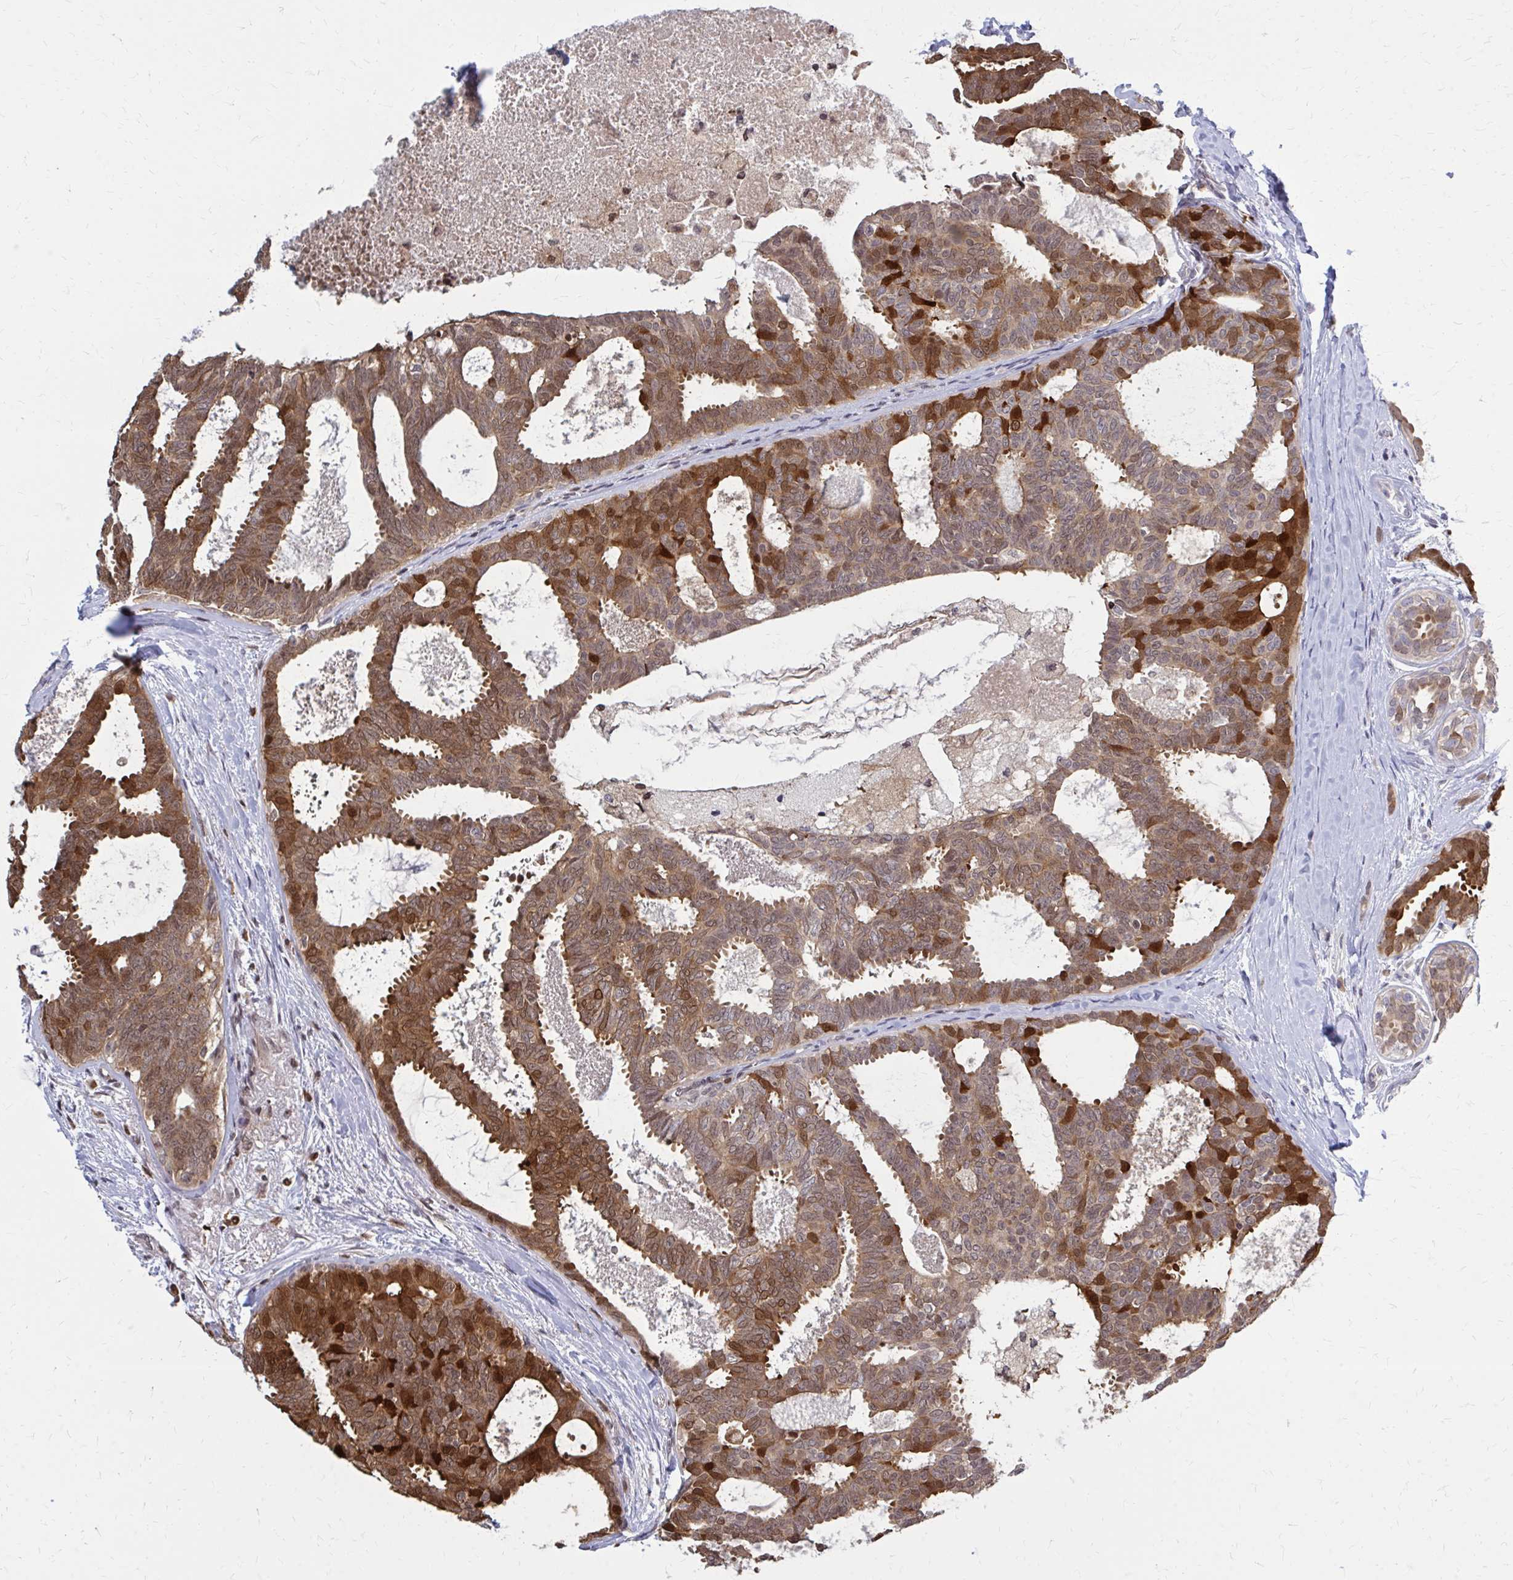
{"staining": {"intensity": "moderate", "quantity": ">75%", "location": "cytoplasmic/membranous"}, "tissue": "breast cancer", "cell_type": "Tumor cells", "image_type": "cancer", "snomed": [{"axis": "morphology", "description": "Intraductal carcinoma, in situ"}, {"axis": "morphology", "description": "Duct carcinoma"}, {"axis": "morphology", "description": "Lobular carcinoma, in situ"}, {"axis": "topography", "description": "Breast"}], "caption": "Breast cancer (lobular carcinoma in situ) tissue exhibits moderate cytoplasmic/membranous positivity in about >75% of tumor cells, visualized by immunohistochemistry.", "gene": "DBI", "patient": {"sex": "female", "age": 44}}